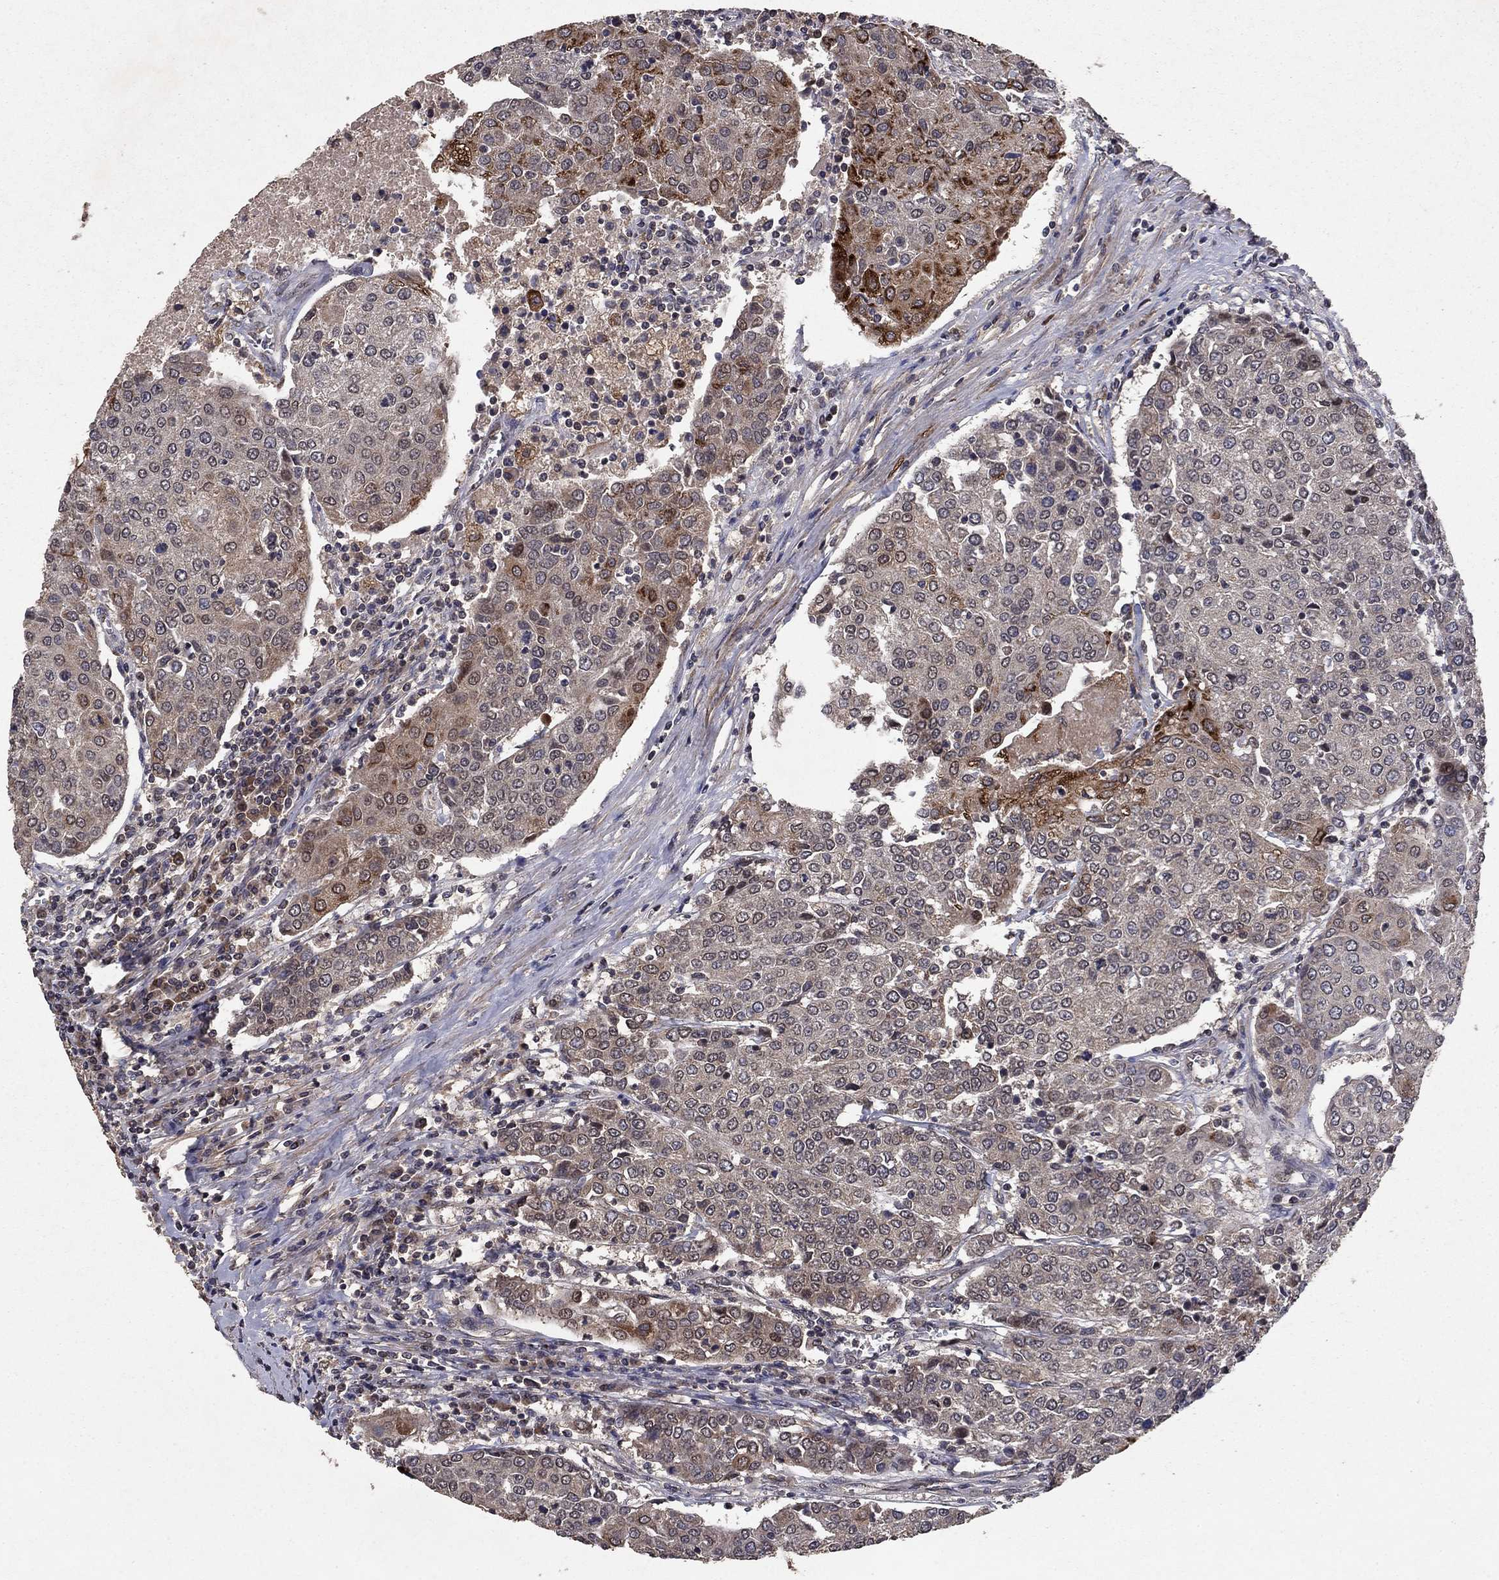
{"staining": {"intensity": "strong", "quantity": "<25%", "location": "cytoplasmic/membranous"}, "tissue": "urothelial cancer", "cell_type": "Tumor cells", "image_type": "cancer", "snomed": [{"axis": "morphology", "description": "Urothelial carcinoma, High grade"}, {"axis": "topography", "description": "Urinary bladder"}], "caption": "The image demonstrates staining of urothelial cancer, revealing strong cytoplasmic/membranous protein staining (brown color) within tumor cells. Nuclei are stained in blue.", "gene": "DHRS1", "patient": {"sex": "female", "age": 85}}